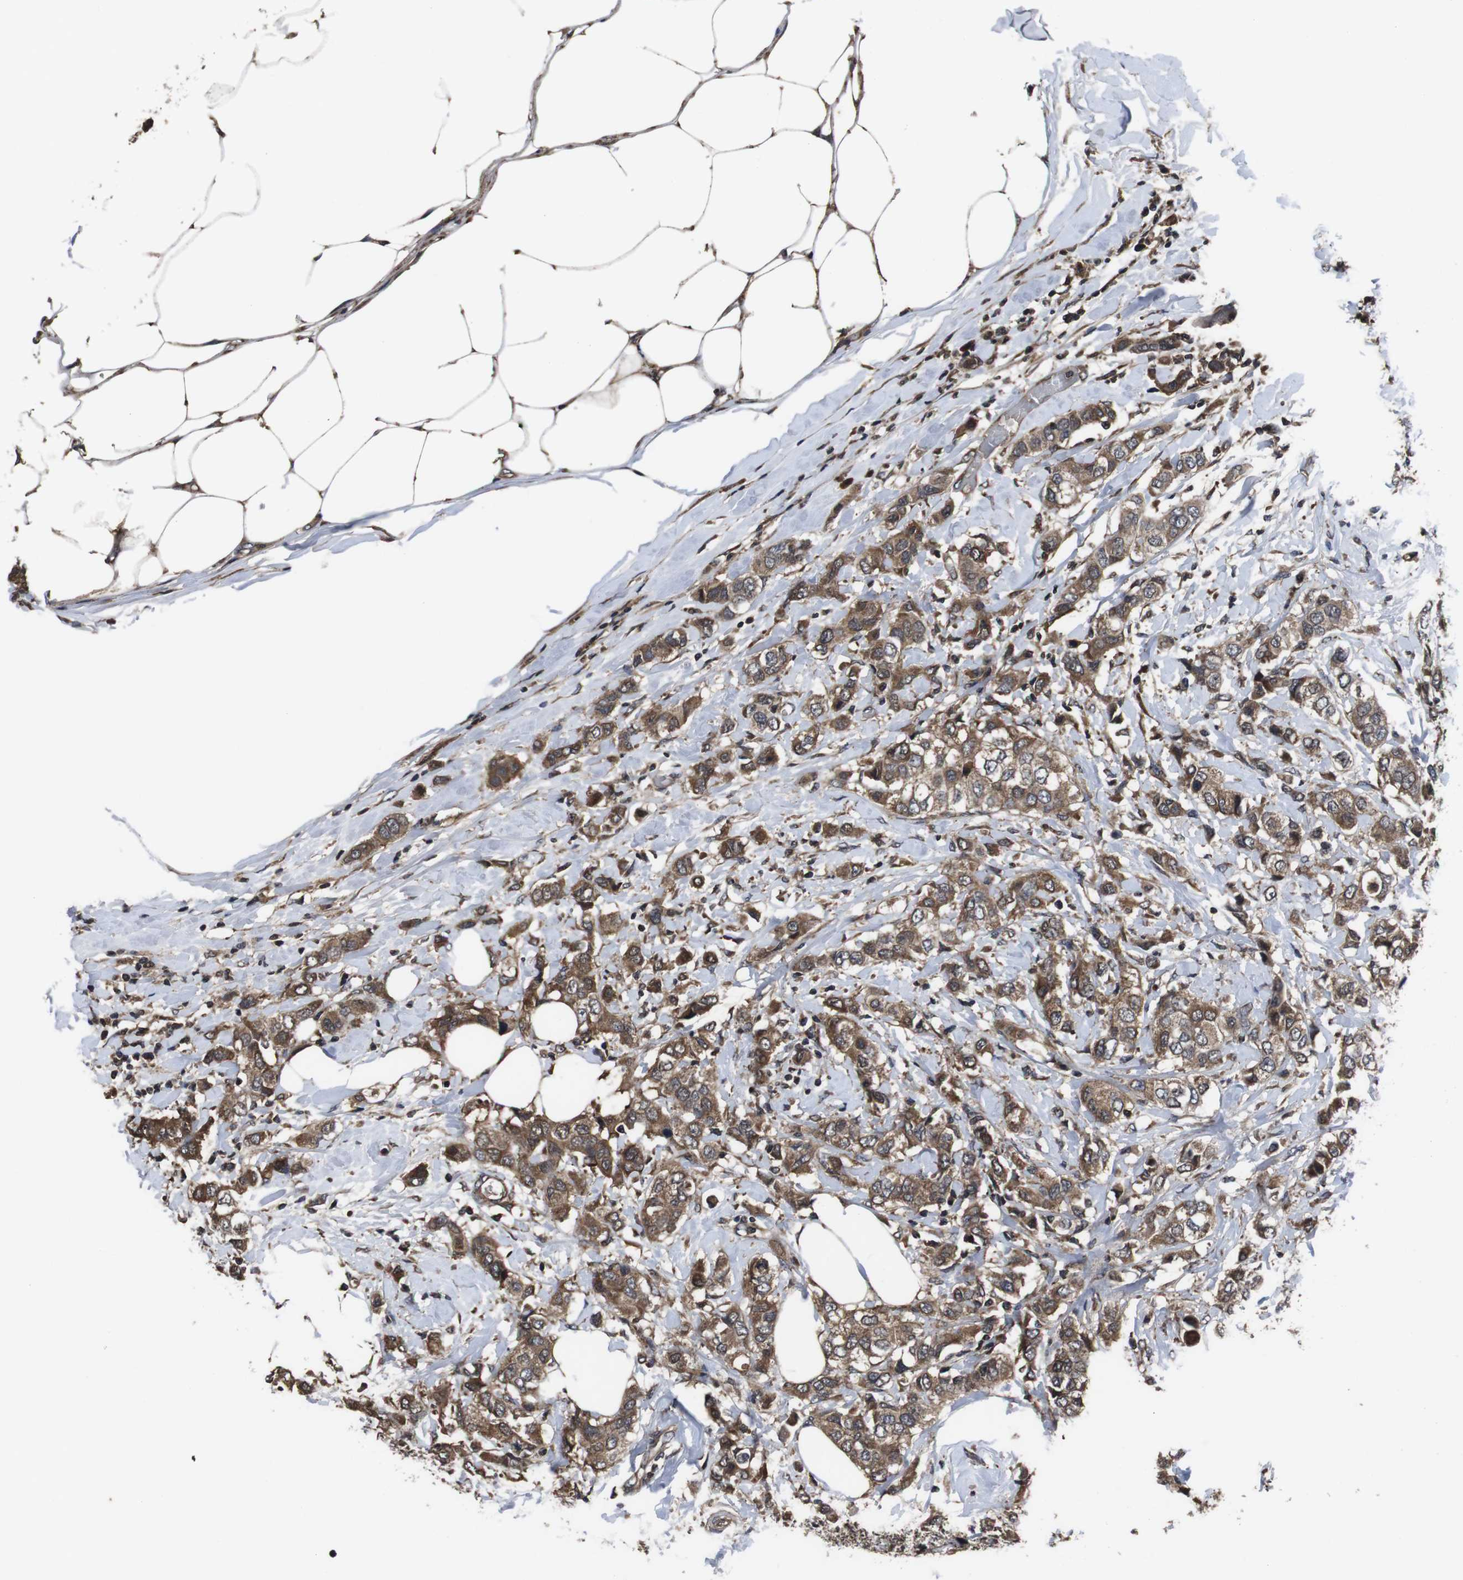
{"staining": {"intensity": "moderate", "quantity": ">75%", "location": "cytoplasmic/membranous"}, "tissue": "breast cancer", "cell_type": "Tumor cells", "image_type": "cancer", "snomed": [{"axis": "morphology", "description": "Duct carcinoma"}, {"axis": "topography", "description": "Breast"}], "caption": "Tumor cells show medium levels of moderate cytoplasmic/membranous expression in about >75% of cells in infiltrating ductal carcinoma (breast).", "gene": "CXCL11", "patient": {"sex": "female", "age": 50}}